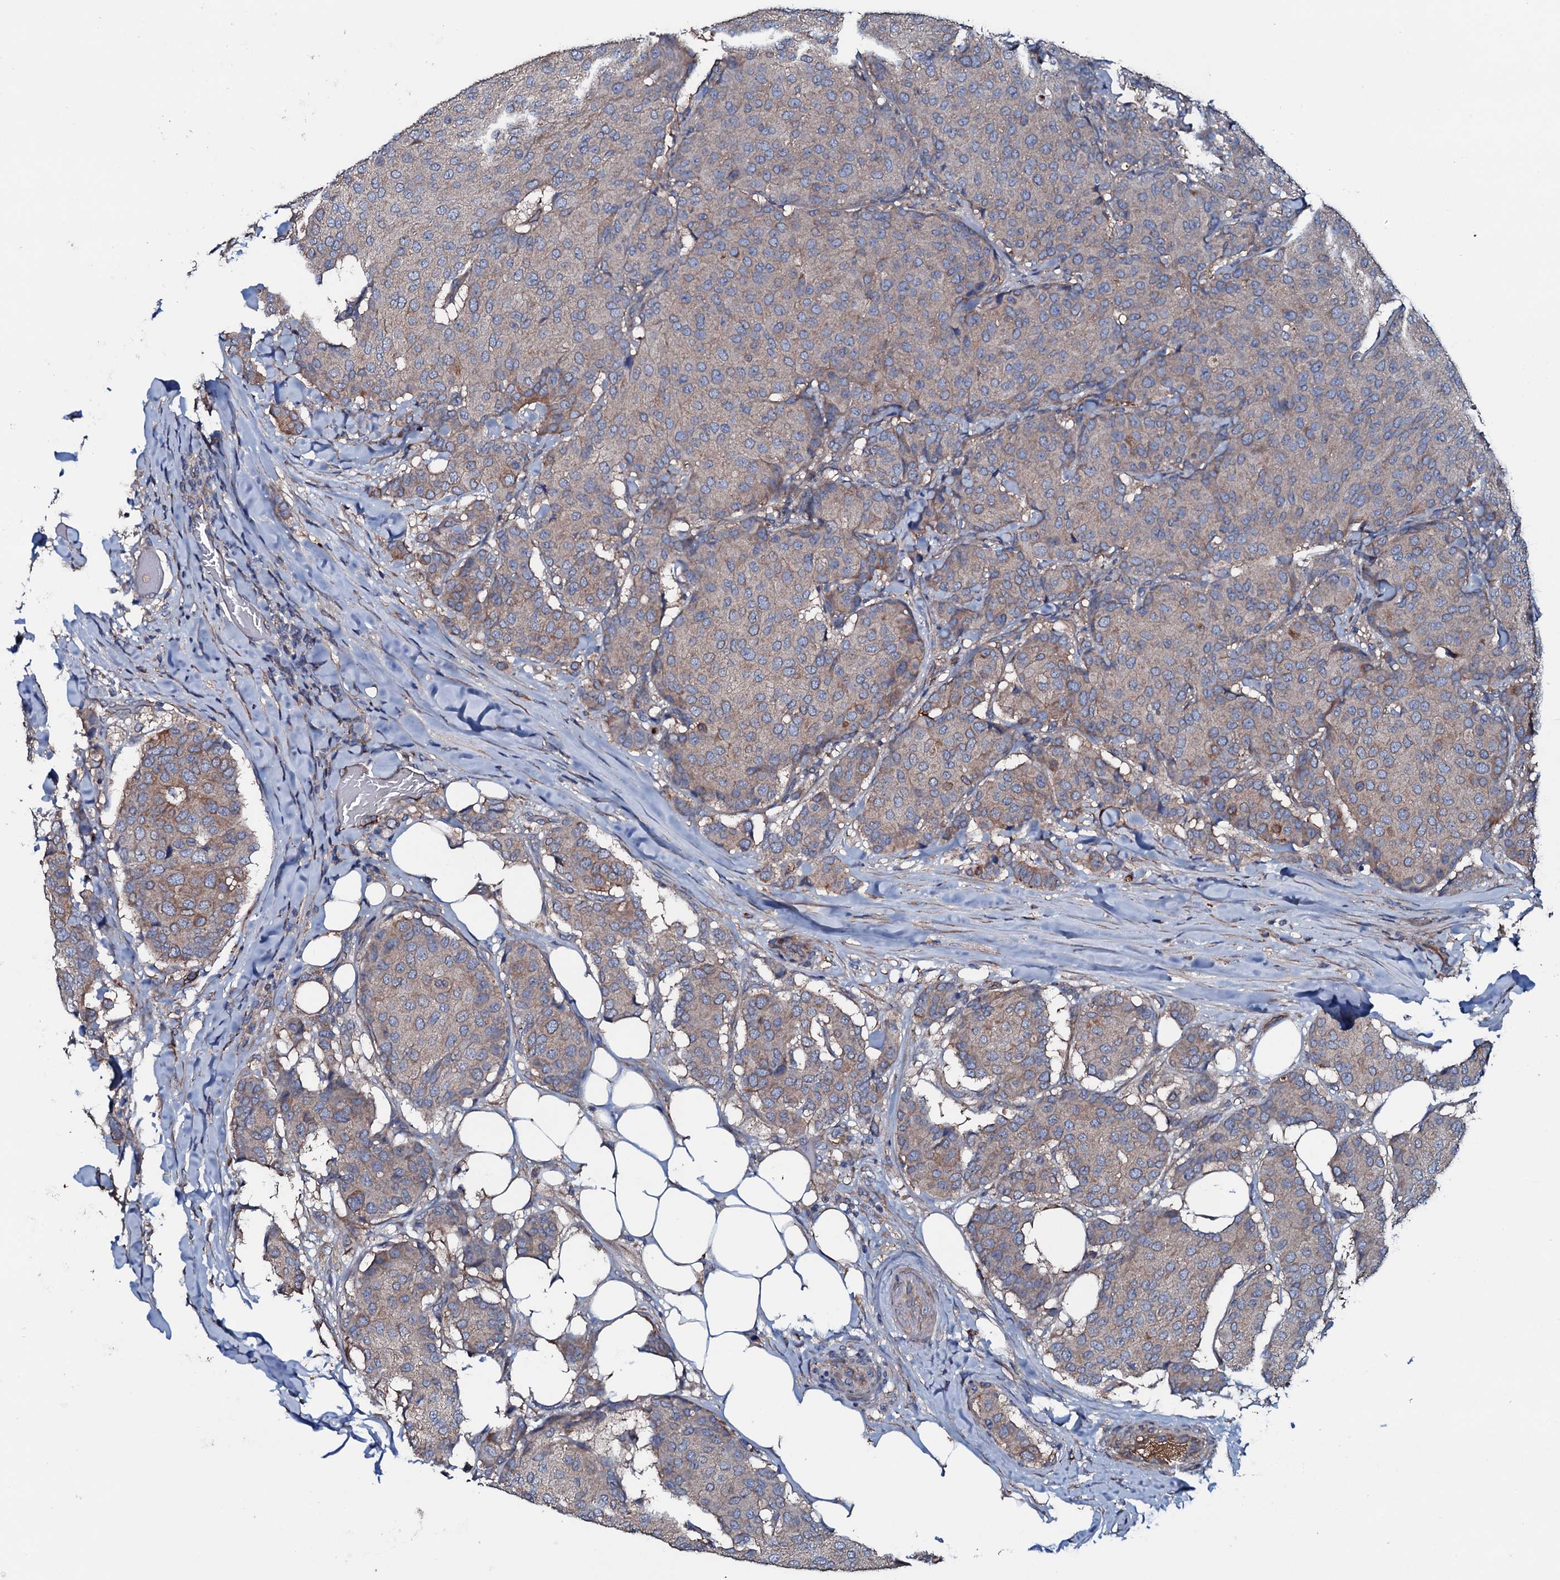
{"staining": {"intensity": "weak", "quantity": ">75%", "location": "cytoplasmic/membranous"}, "tissue": "breast cancer", "cell_type": "Tumor cells", "image_type": "cancer", "snomed": [{"axis": "morphology", "description": "Duct carcinoma"}, {"axis": "topography", "description": "Breast"}], "caption": "Brown immunohistochemical staining in human breast infiltrating ductal carcinoma demonstrates weak cytoplasmic/membranous positivity in about >75% of tumor cells.", "gene": "NEK1", "patient": {"sex": "female", "age": 75}}